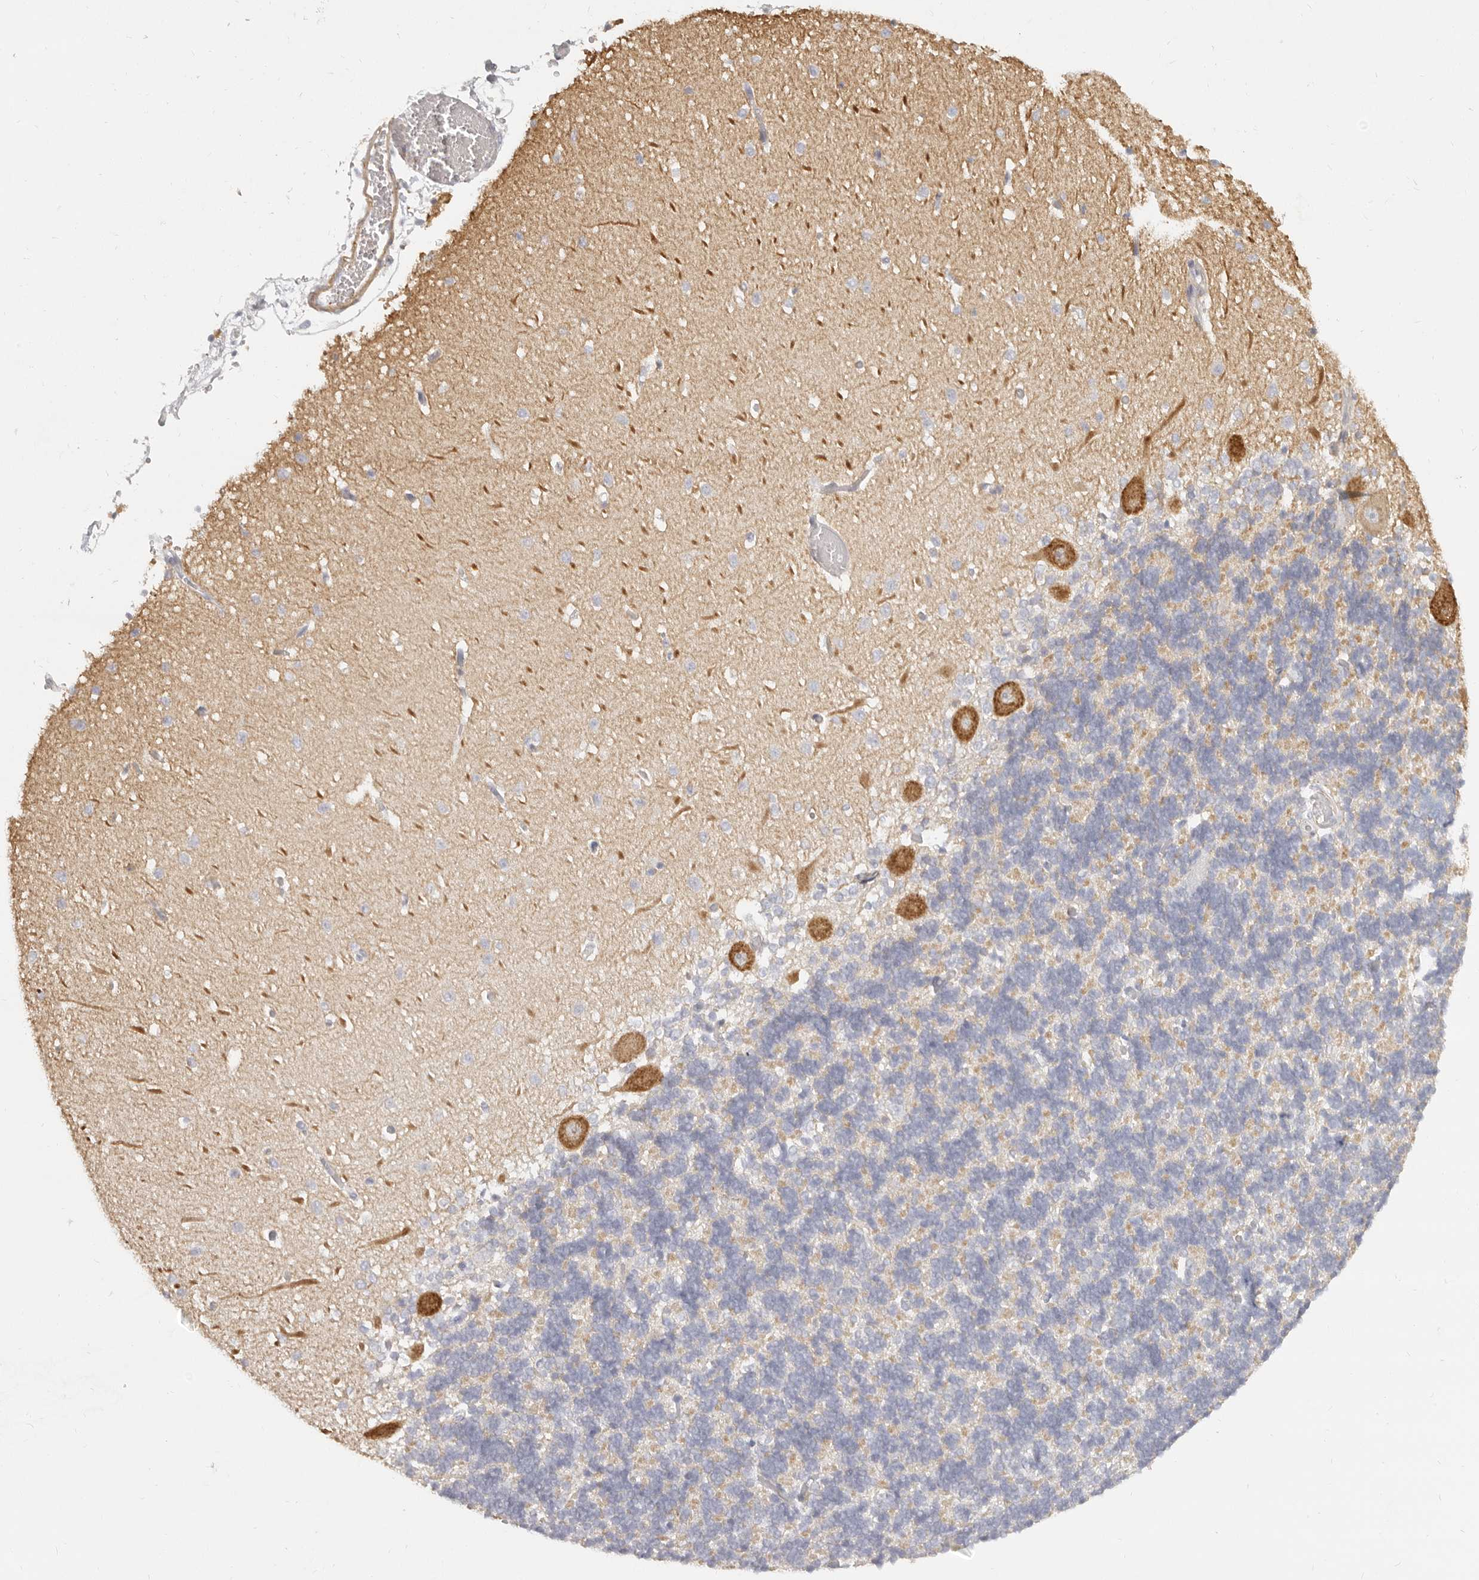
{"staining": {"intensity": "negative", "quantity": "none", "location": "none"}, "tissue": "cerebellum", "cell_type": "Cells in granular layer", "image_type": "normal", "snomed": [{"axis": "morphology", "description": "Normal tissue, NOS"}, {"axis": "topography", "description": "Cerebellum"}], "caption": "Human cerebellum stained for a protein using IHC reveals no staining in cells in granular layer.", "gene": "NIBAN1", "patient": {"sex": "male", "age": 37}}